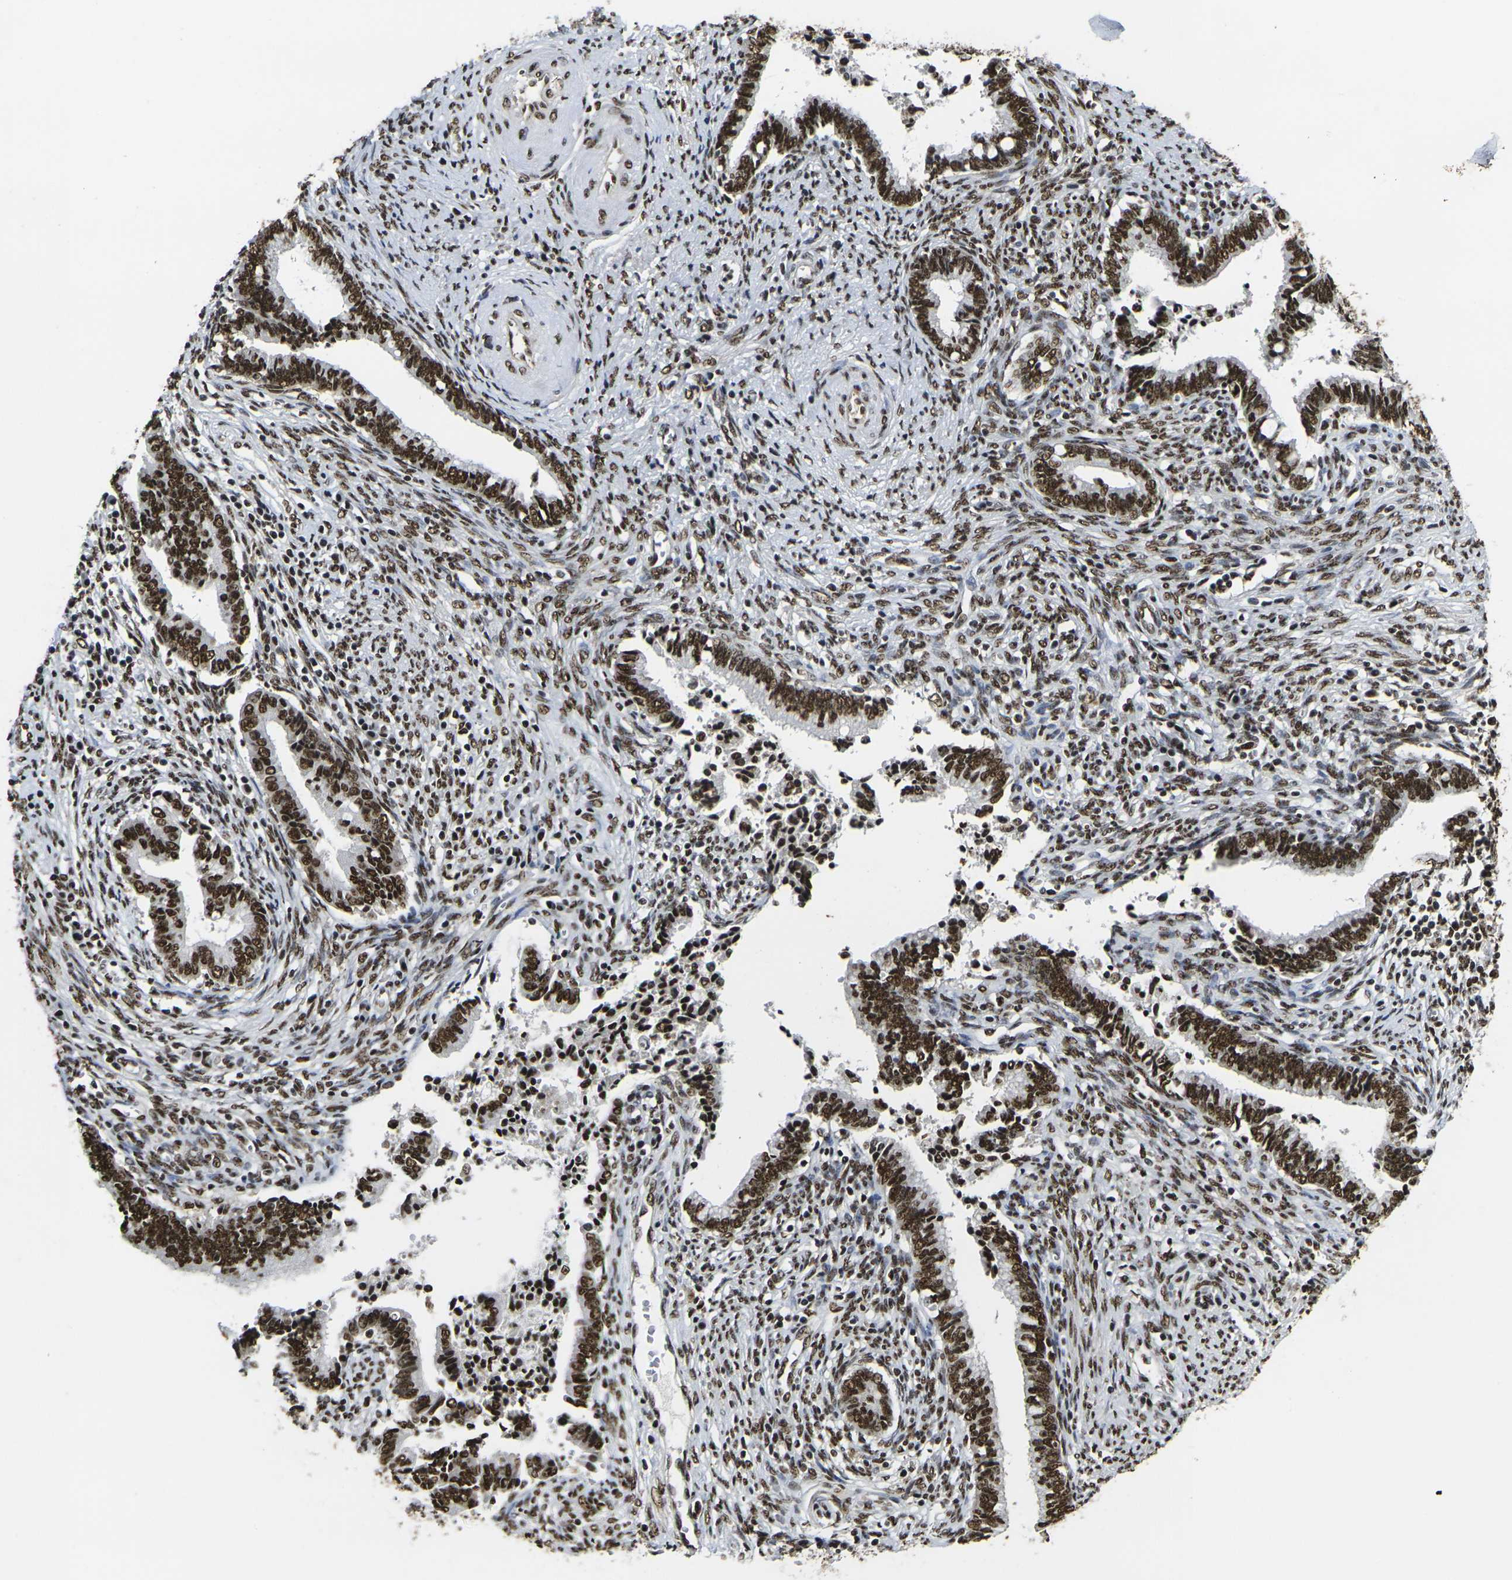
{"staining": {"intensity": "strong", "quantity": ">75%", "location": "nuclear"}, "tissue": "cervical cancer", "cell_type": "Tumor cells", "image_type": "cancer", "snomed": [{"axis": "morphology", "description": "Adenocarcinoma, NOS"}, {"axis": "topography", "description": "Cervix"}], "caption": "Human adenocarcinoma (cervical) stained for a protein (brown) displays strong nuclear positive expression in about >75% of tumor cells.", "gene": "SMARCC1", "patient": {"sex": "female", "age": 44}}